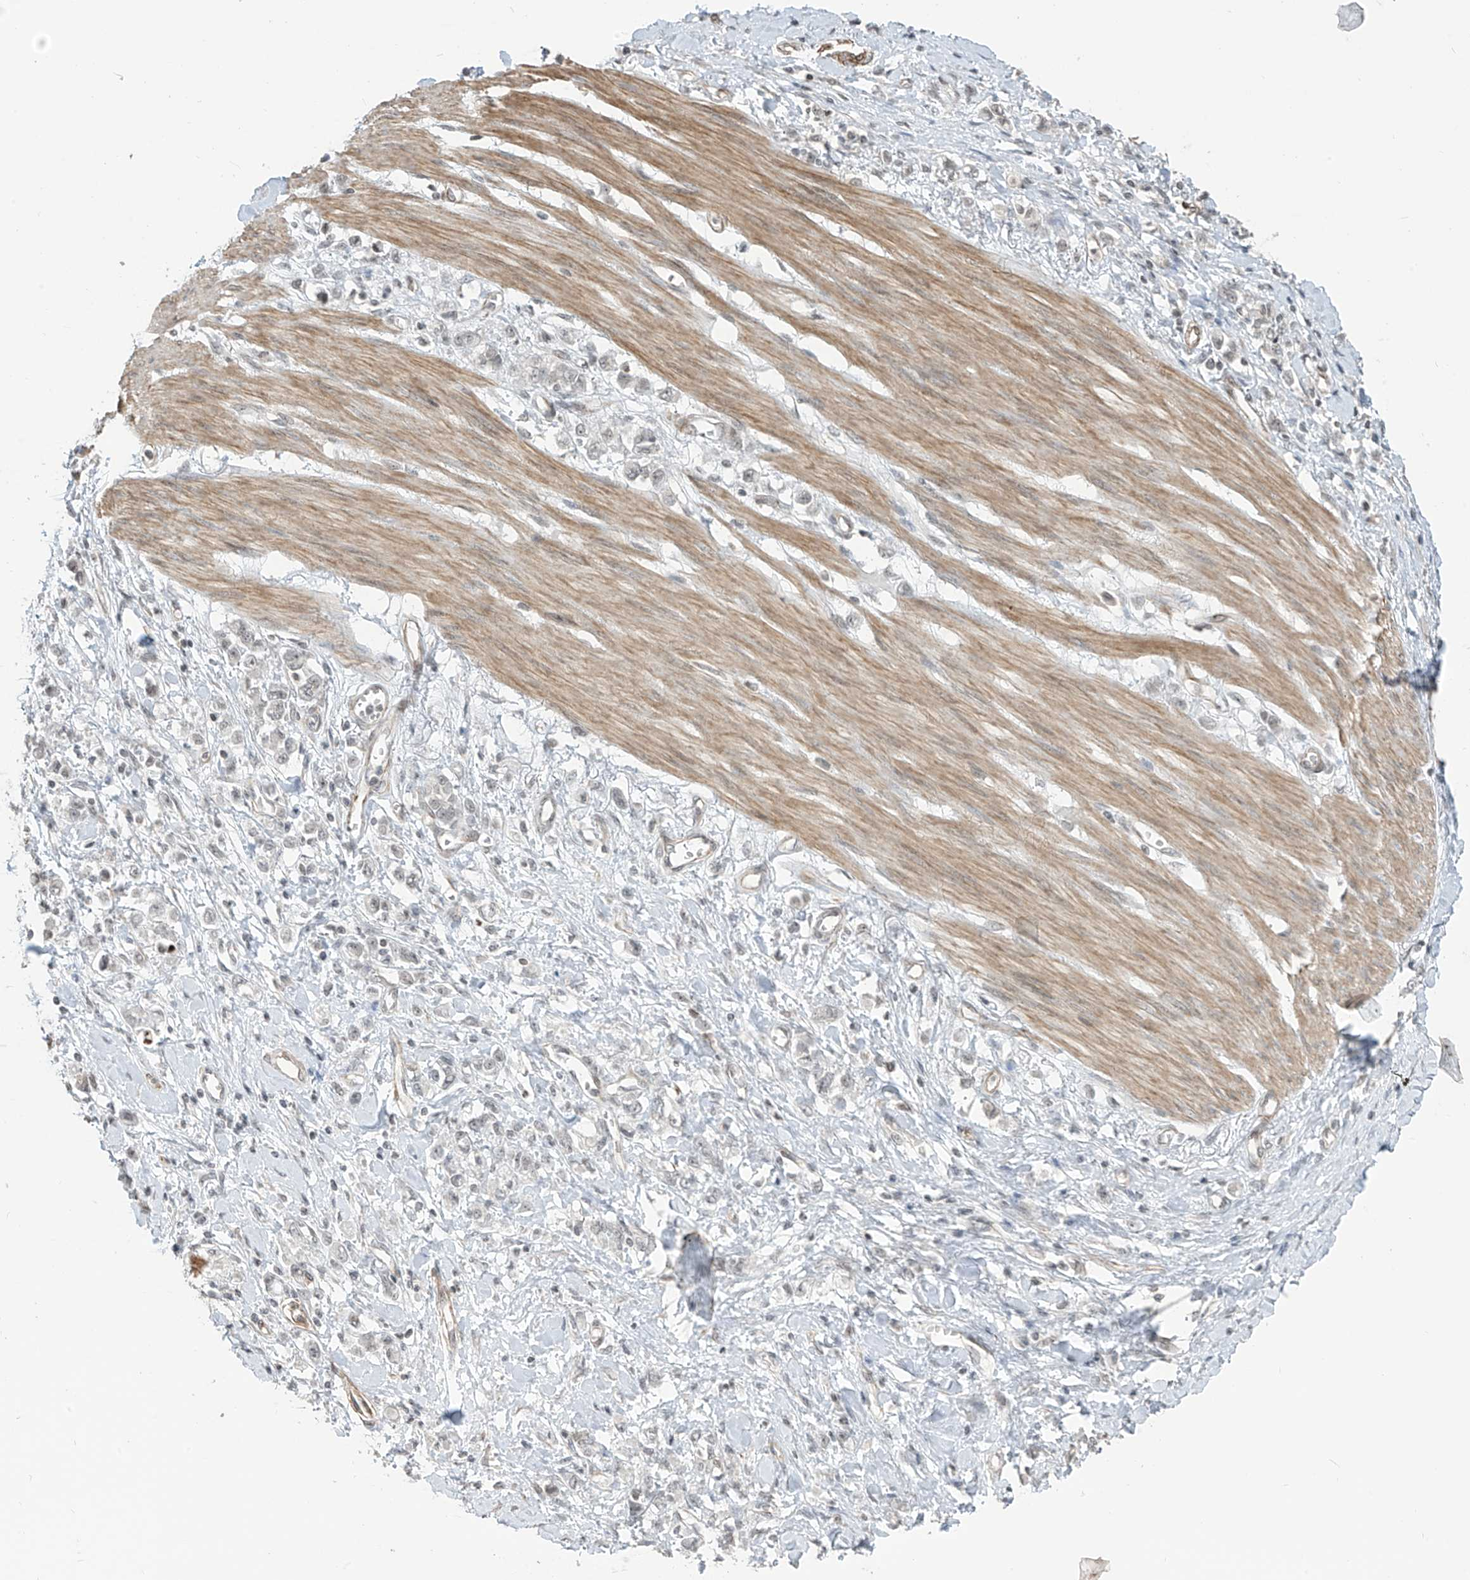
{"staining": {"intensity": "negative", "quantity": "none", "location": "none"}, "tissue": "stomach cancer", "cell_type": "Tumor cells", "image_type": "cancer", "snomed": [{"axis": "morphology", "description": "Adenocarcinoma, NOS"}, {"axis": "topography", "description": "Stomach"}], "caption": "The IHC photomicrograph has no significant positivity in tumor cells of stomach adenocarcinoma tissue.", "gene": "METAP1D", "patient": {"sex": "female", "age": 76}}